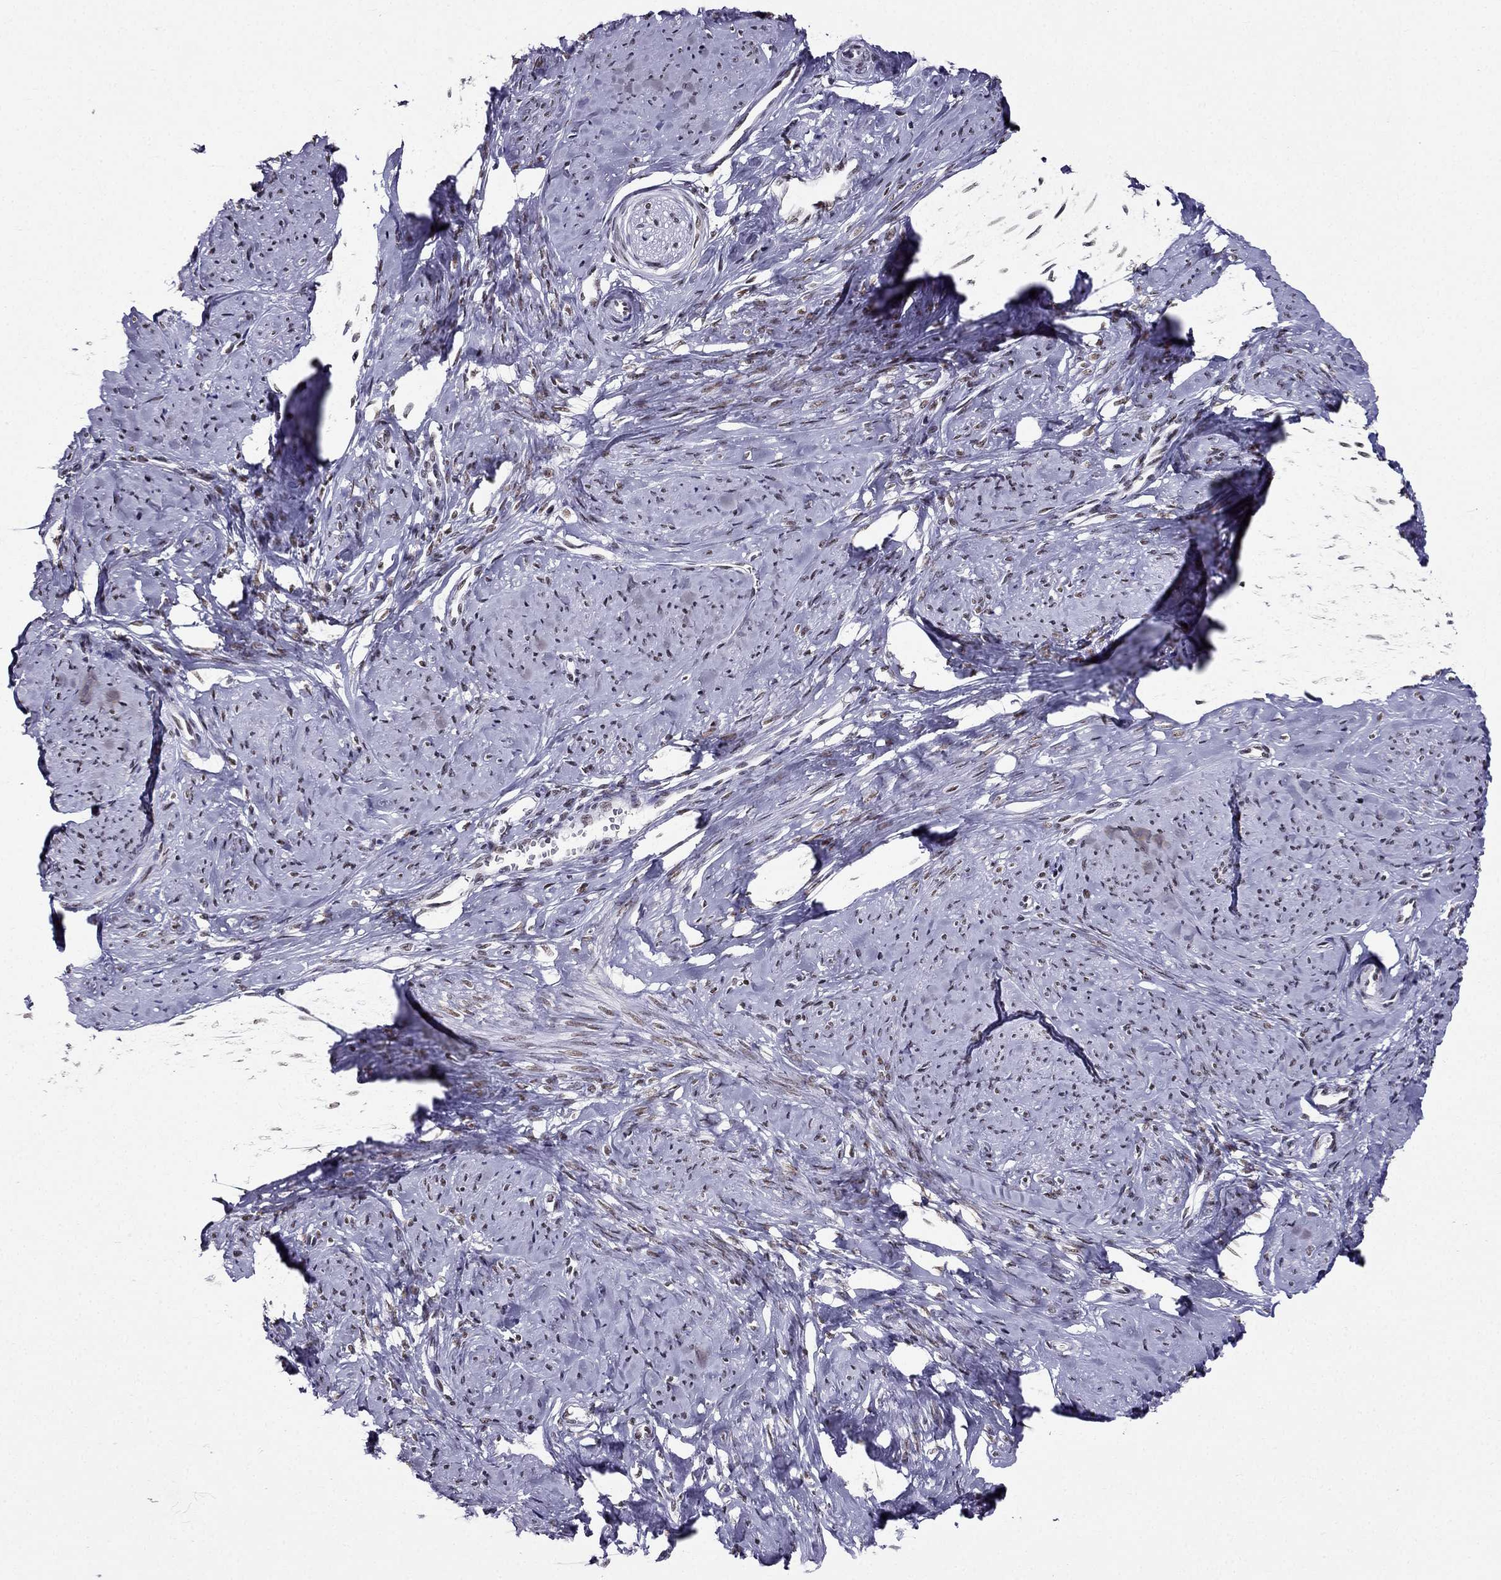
{"staining": {"intensity": "moderate", "quantity": "<25%", "location": "nuclear"}, "tissue": "smooth muscle", "cell_type": "Smooth muscle cells", "image_type": "normal", "snomed": [{"axis": "morphology", "description": "Normal tissue, NOS"}, {"axis": "topography", "description": "Smooth muscle"}], "caption": "Smooth muscle stained for a protein demonstrates moderate nuclear positivity in smooth muscle cells. (DAB (3,3'-diaminobenzidine) IHC with brightfield microscopy, high magnification).", "gene": "ZNF420", "patient": {"sex": "female", "age": 48}}